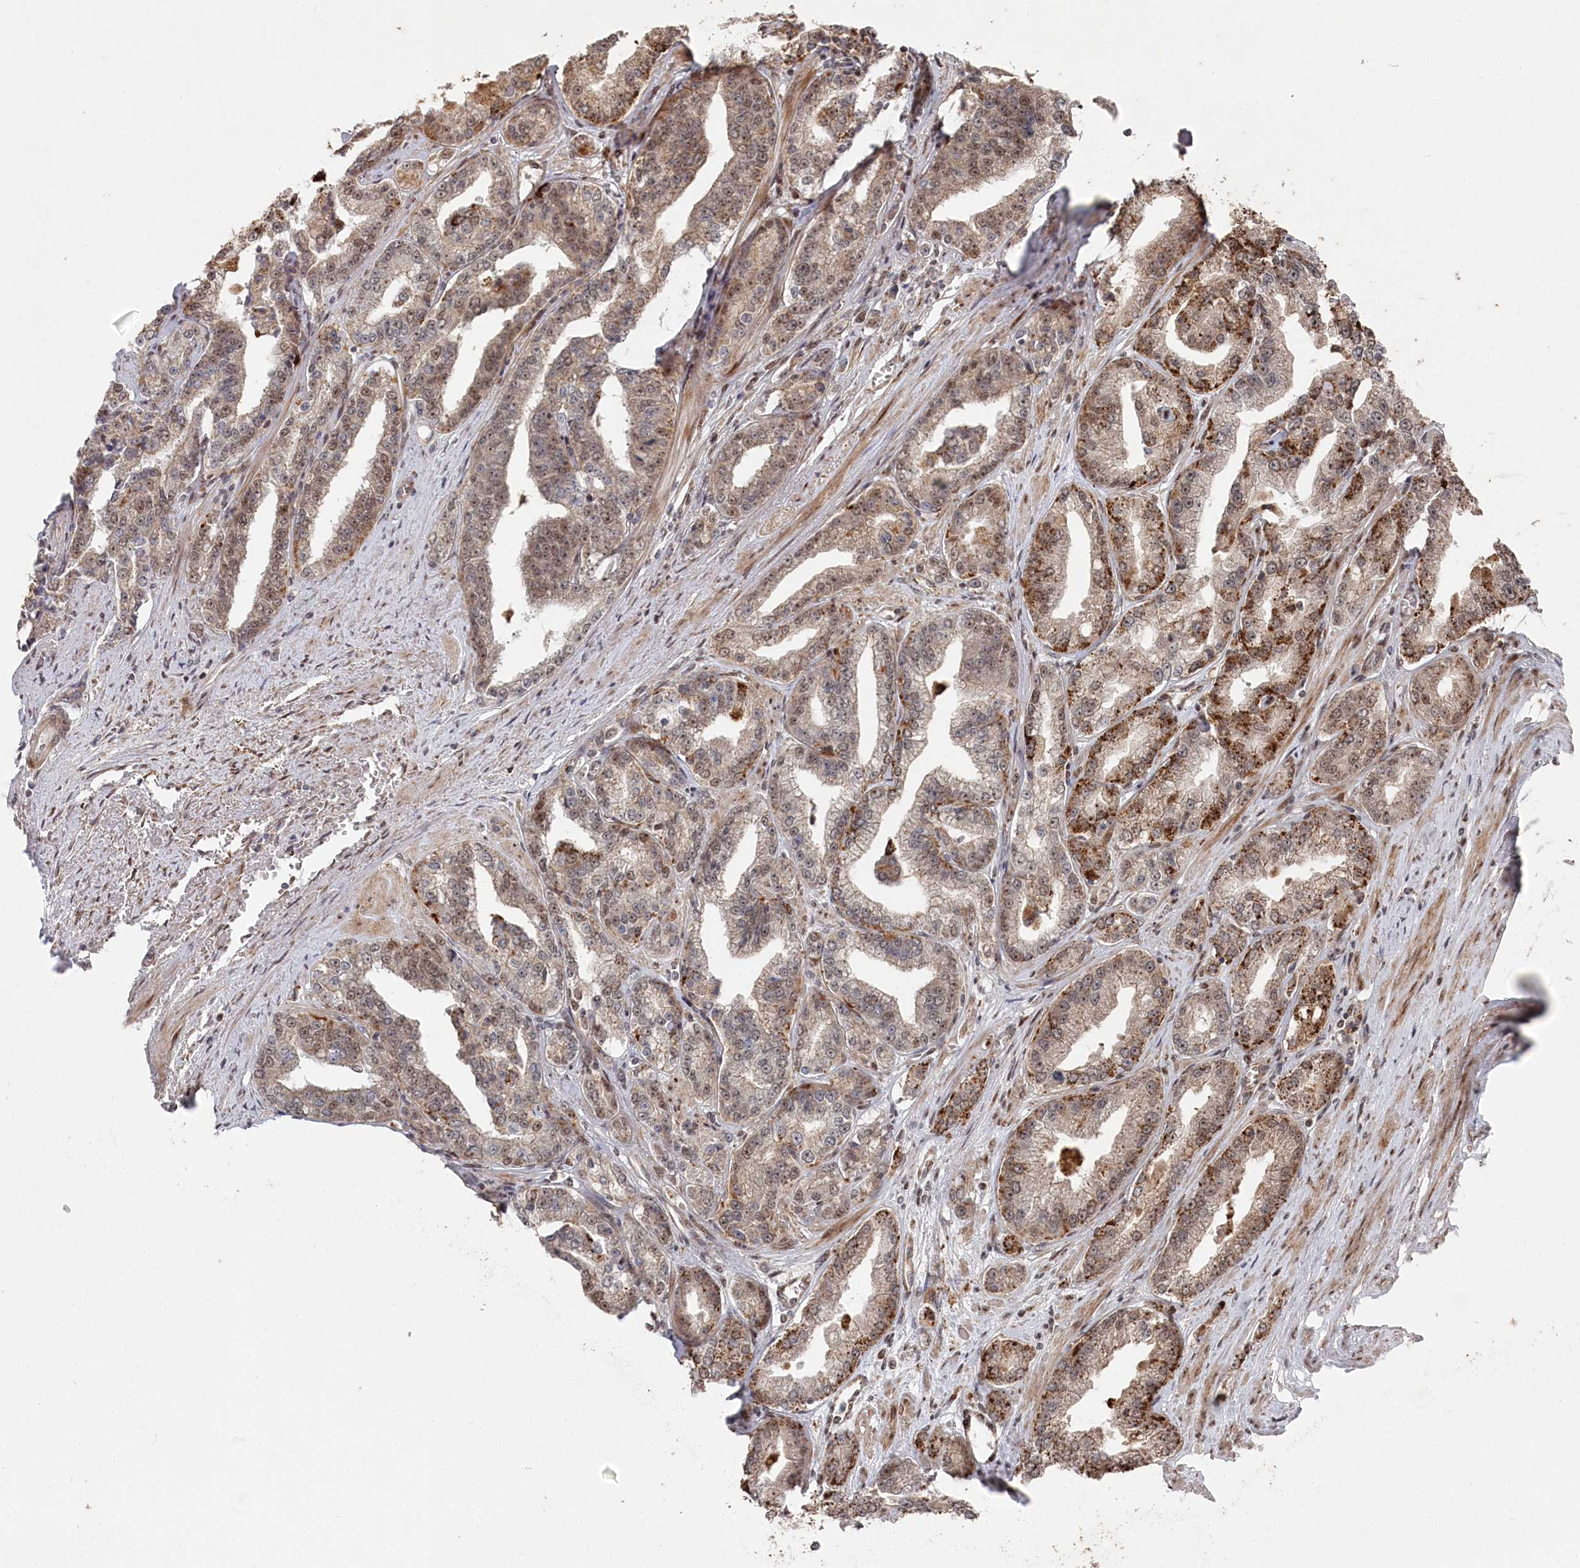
{"staining": {"intensity": "moderate", "quantity": "25%-75%", "location": "cytoplasmic/membranous,nuclear"}, "tissue": "prostate cancer", "cell_type": "Tumor cells", "image_type": "cancer", "snomed": [{"axis": "morphology", "description": "Adenocarcinoma, High grade"}, {"axis": "topography", "description": "Prostate"}], "caption": "High-grade adenocarcinoma (prostate) tissue displays moderate cytoplasmic/membranous and nuclear staining in approximately 25%-75% of tumor cells, visualized by immunohistochemistry. The staining was performed using DAB (3,3'-diaminobenzidine) to visualize the protein expression in brown, while the nuclei were stained in blue with hematoxylin (Magnification: 20x).", "gene": "POLR3A", "patient": {"sex": "male", "age": 71}}